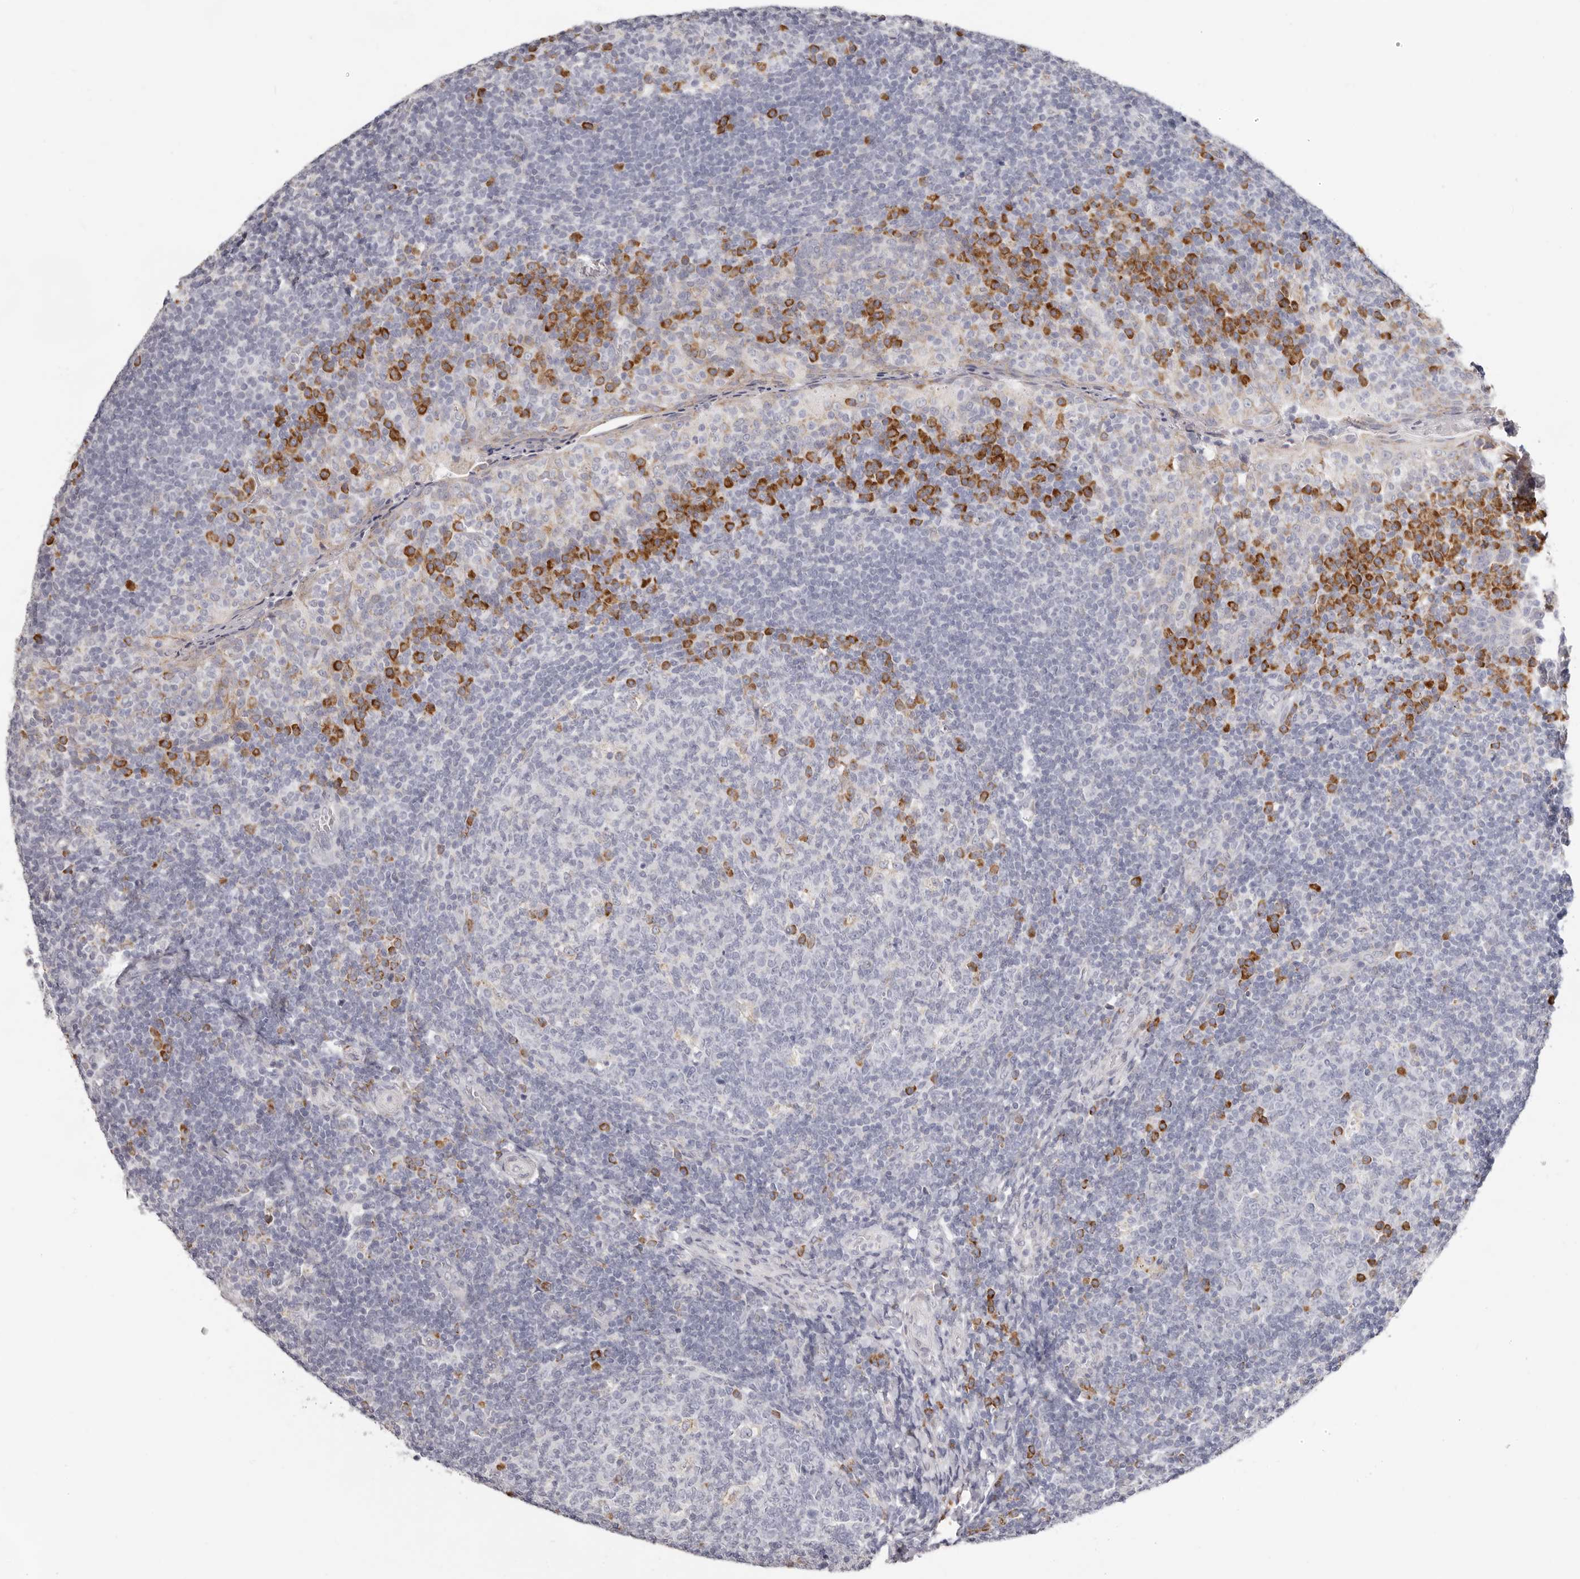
{"staining": {"intensity": "negative", "quantity": "none", "location": "none"}, "tissue": "tonsil", "cell_type": "Germinal center cells", "image_type": "normal", "snomed": [{"axis": "morphology", "description": "Normal tissue, NOS"}, {"axis": "topography", "description": "Tonsil"}], "caption": "IHC micrograph of unremarkable tonsil: human tonsil stained with DAB (3,3'-diaminobenzidine) demonstrates no significant protein staining in germinal center cells.", "gene": "IL32", "patient": {"sex": "female", "age": 19}}